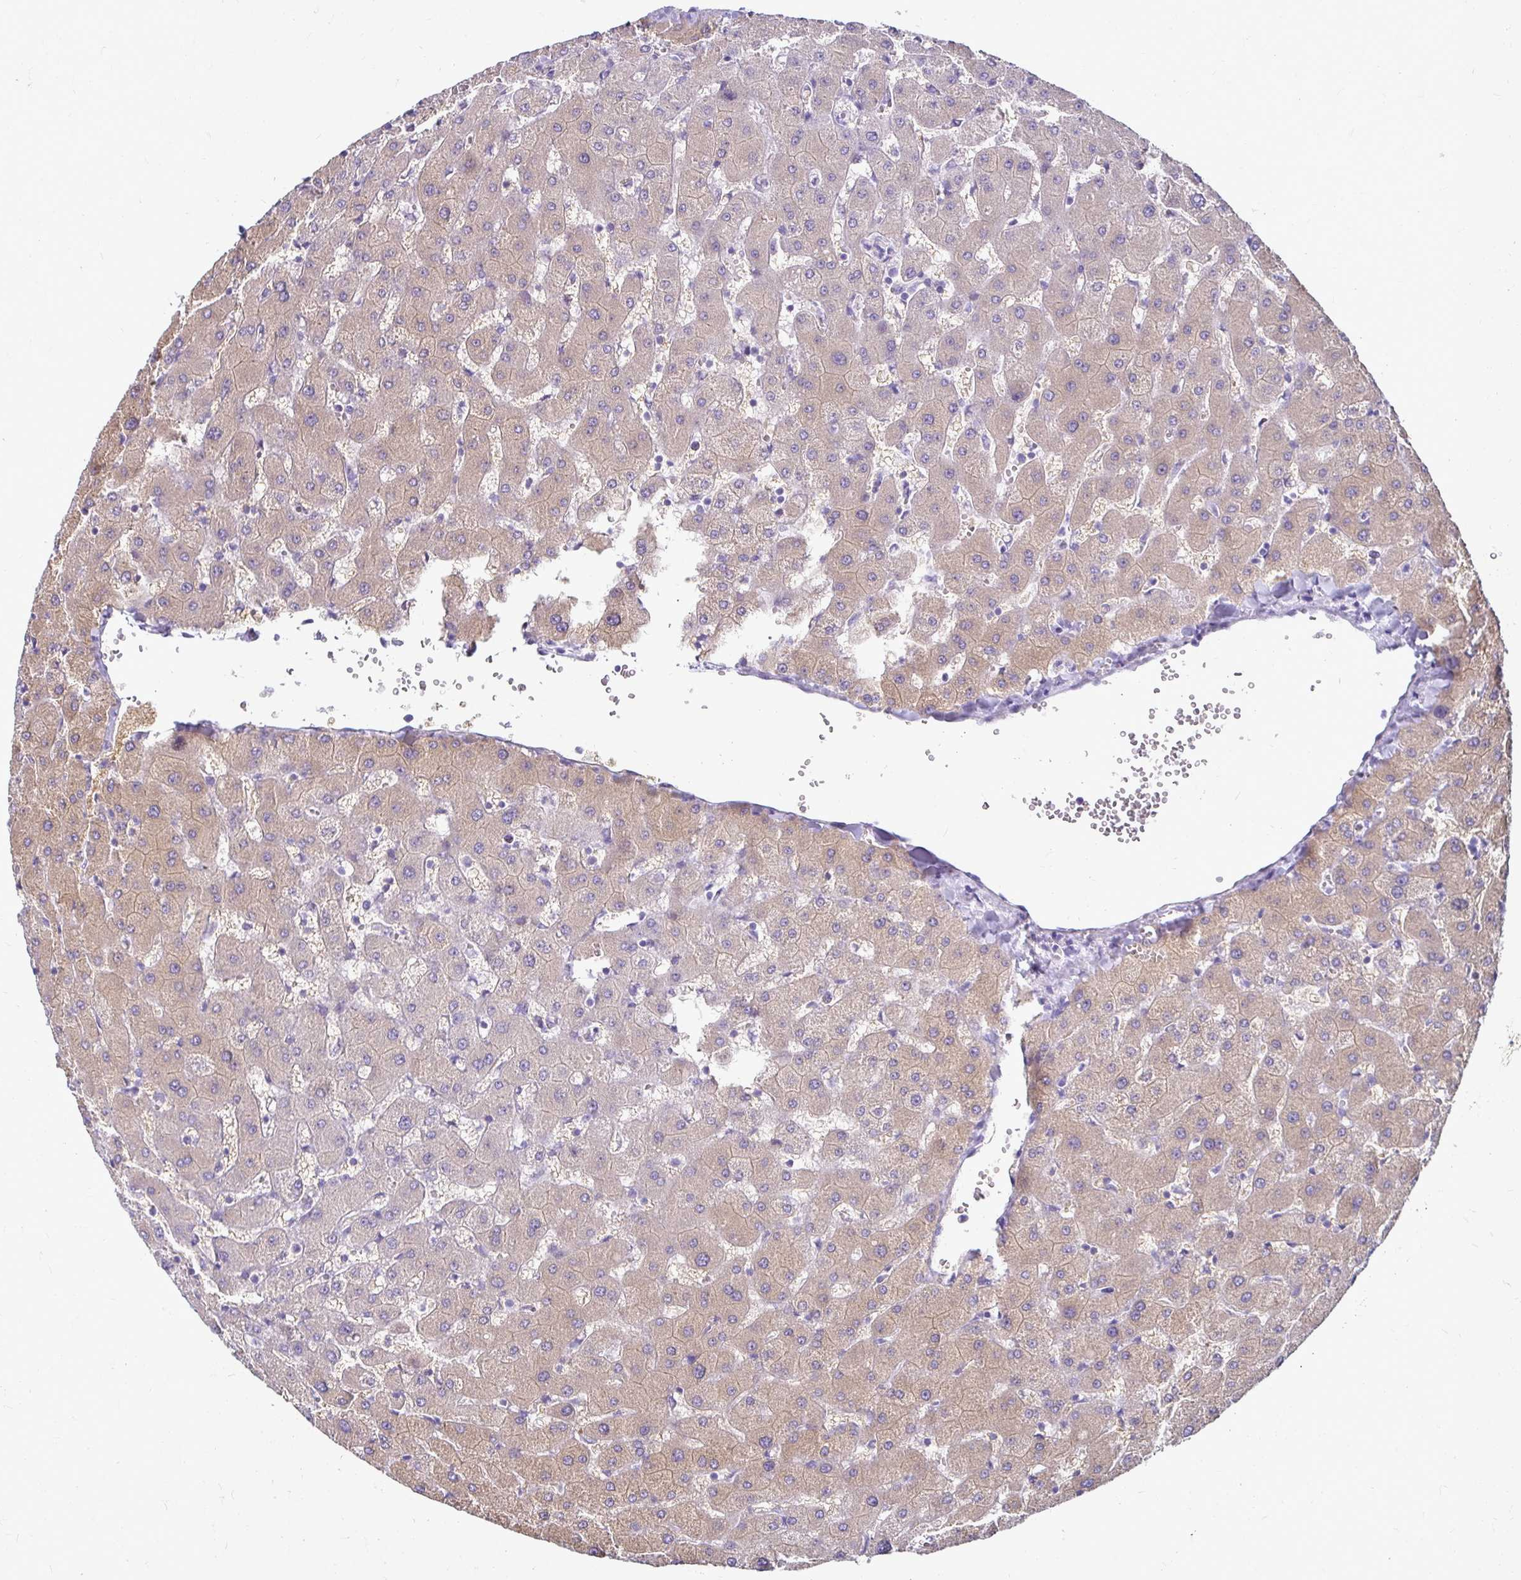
{"staining": {"intensity": "negative", "quantity": "none", "location": "none"}, "tissue": "liver", "cell_type": "Cholangiocytes", "image_type": "normal", "snomed": [{"axis": "morphology", "description": "Normal tissue, NOS"}, {"axis": "topography", "description": "Liver"}], "caption": "Micrograph shows no protein expression in cholangiocytes of benign liver.", "gene": "CST6", "patient": {"sex": "female", "age": 63}}